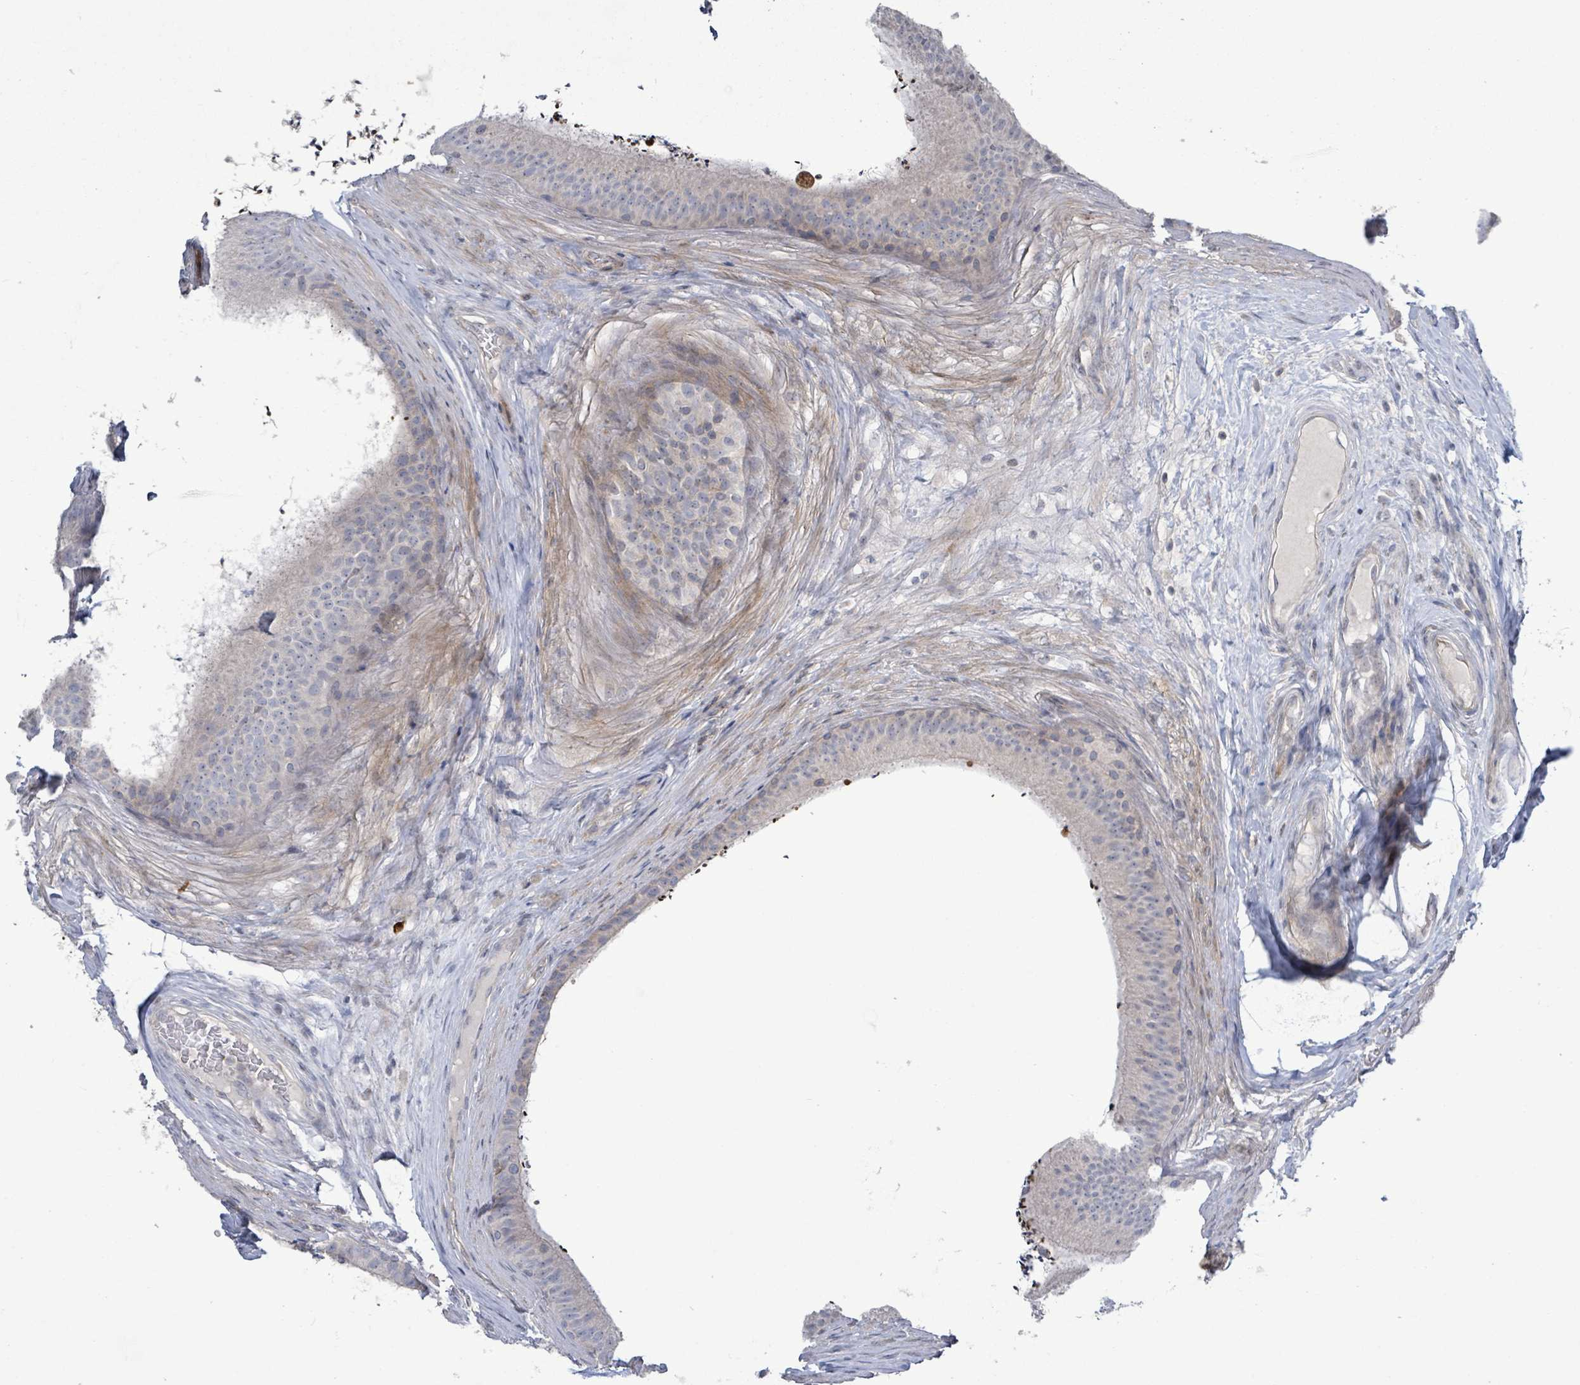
{"staining": {"intensity": "weak", "quantity": "<25%", "location": "cytoplasmic/membranous"}, "tissue": "epididymis", "cell_type": "Glandular cells", "image_type": "normal", "snomed": [{"axis": "morphology", "description": "Normal tissue, NOS"}, {"axis": "topography", "description": "Testis"}, {"axis": "topography", "description": "Epididymis"}], "caption": "A high-resolution histopathology image shows IHC staining of normal epididymis, which demonstrates no significant expression in glandular cells. Nuclei are stained in blue.", "gene": "LILRA4", "patient": {"sex": "male", "age": 41}}